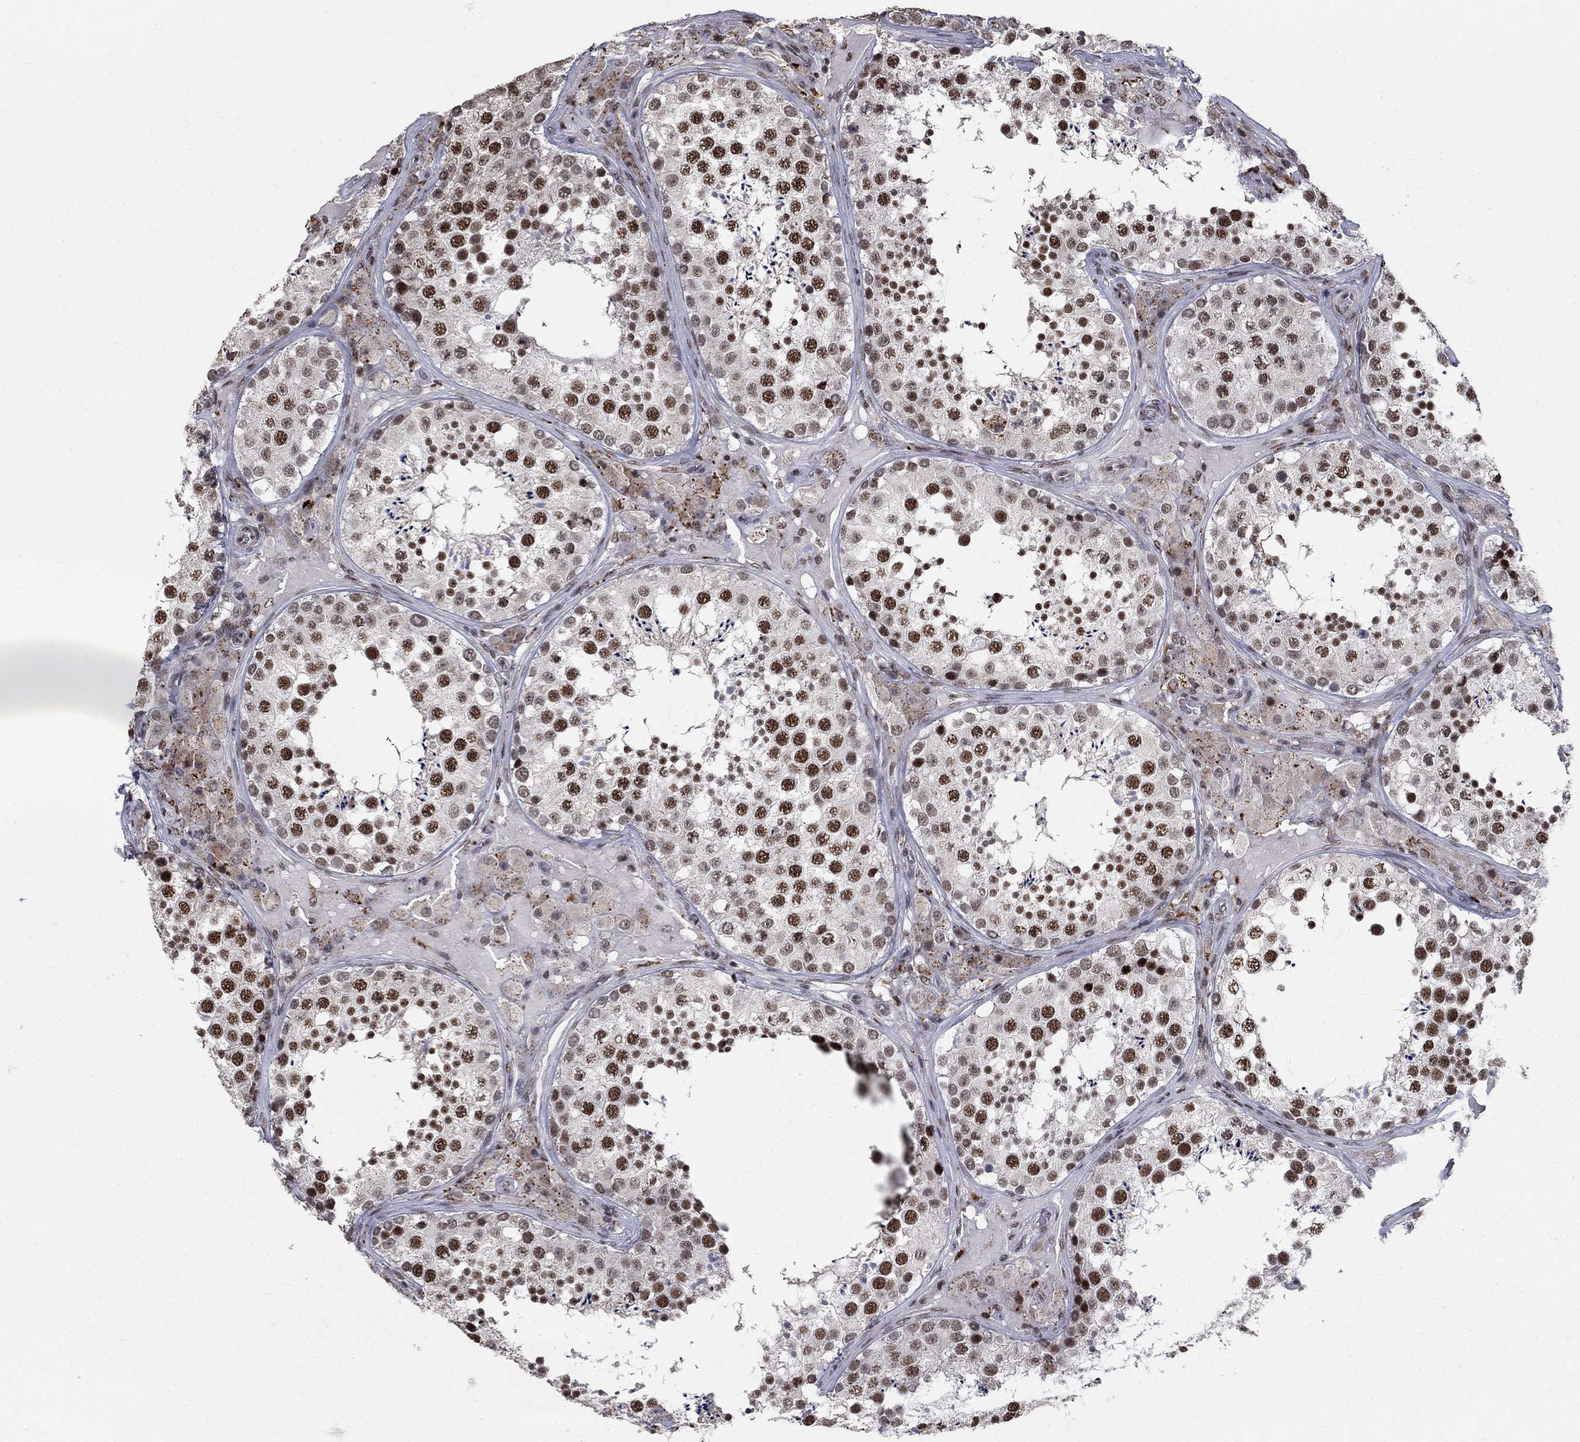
{"staining": {"intensity": "strong", "quantity": ">75%", "location": "nuclear"}, "tissue": "testis", "cell_type": "Cells in seminiferous ducts", "image_type": "normal", "snomed": [{"axis": "morphology", "description": "Normal tissue, NOS"}, {"axis": "topography", "description": "Testis"}], "caption": "Immunohistochemical staining of benign human testis reveals high levels of strong nuclear positivity in about >75% of cells in seminiferous ducts. The staining was performed using DAB (3,3'-diaminobenzidine), with brown indicating positive protein expression. Nuclei are stained blue with hematoxylin.", "gene": "PNISR", "patient": {"sex": "male", "age": 34}}